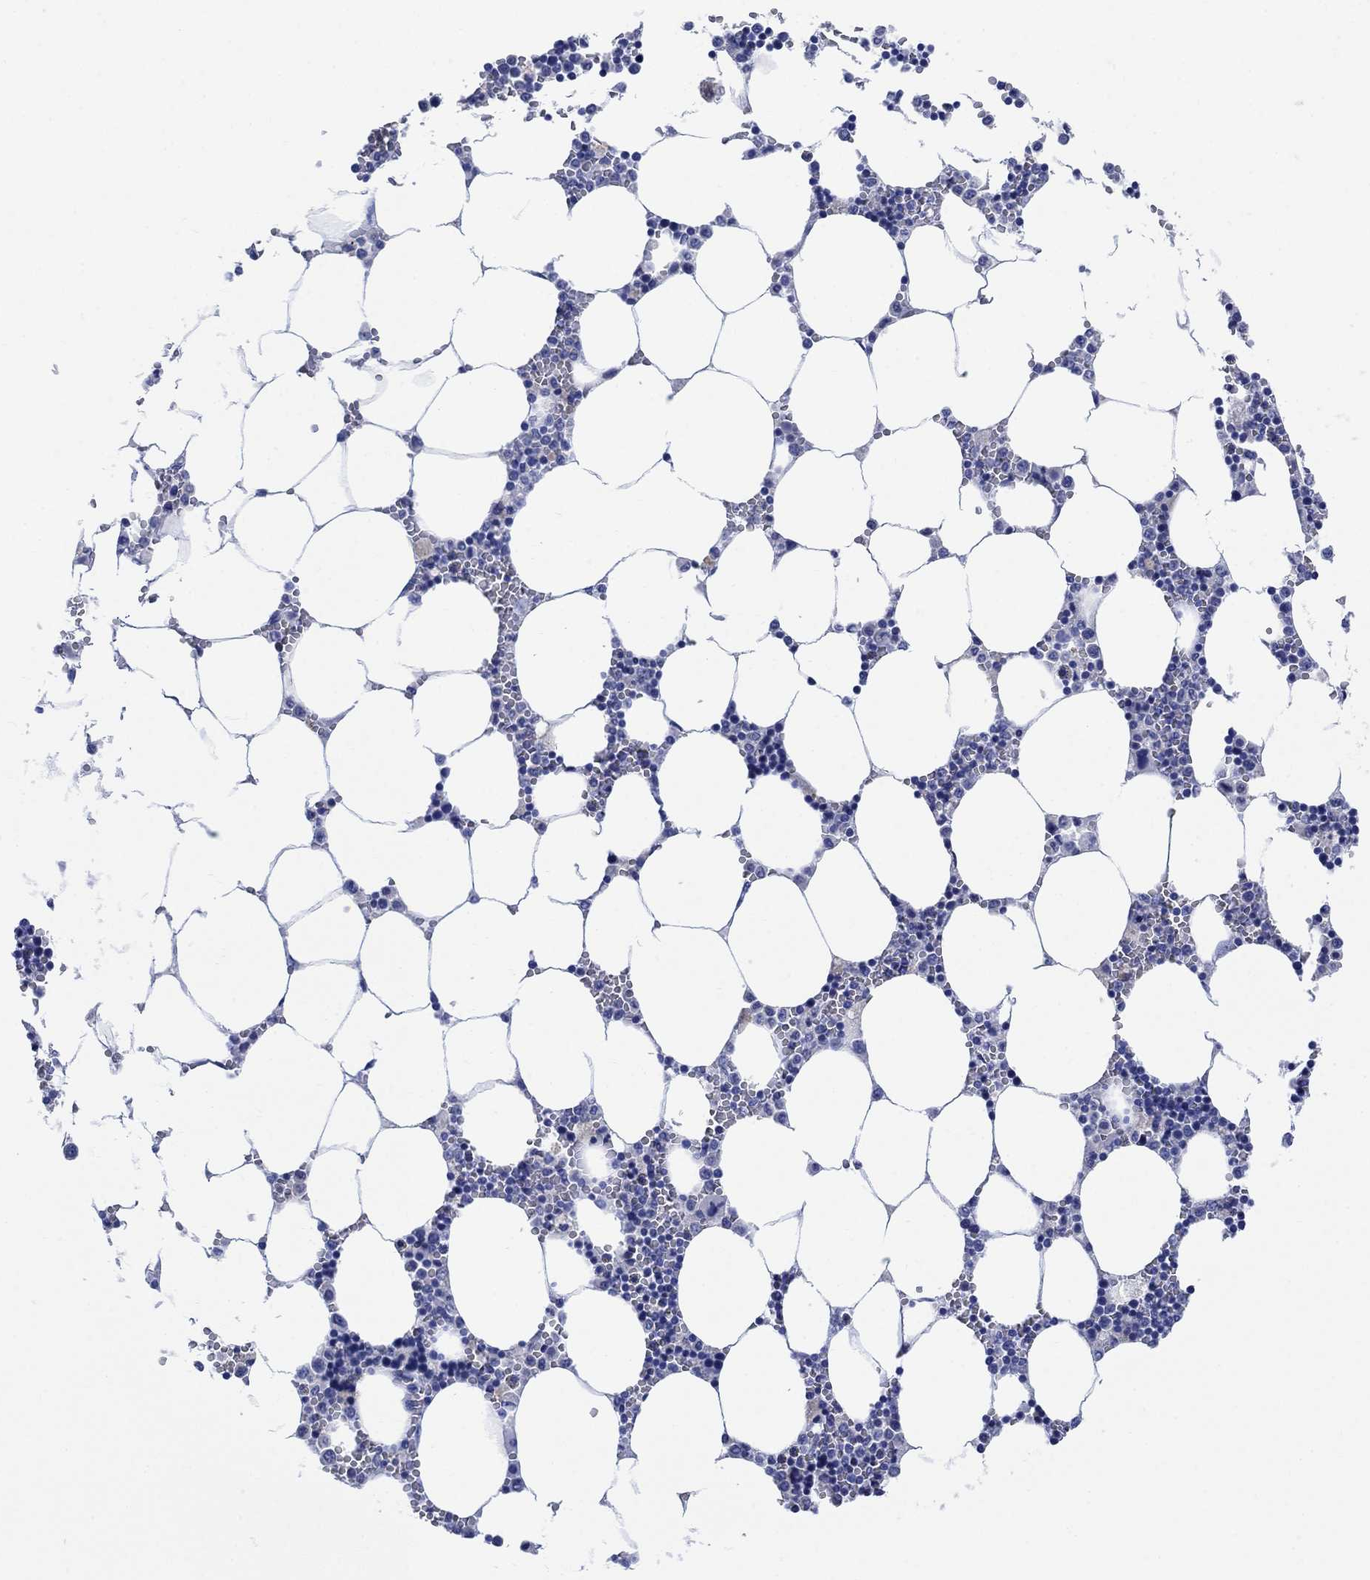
{"staining": {"intensity": "negative", "quantity": "none", "location": "none"}, "tissue": "bone marrow", "cell_type": "Hematopoietic cells", "image_type": "normal", "snomed": [{"axis": "morphology", "description": "Normal tissue, NOS"}, {"axis": "topography", "description": "Bone marrow"}], "caption": "Protein analysis of benign bone marrow reveals no significant expression in hematopoietic cells.", "gene": "MYL1", "patient": {"sex": "female", "age": 64}}